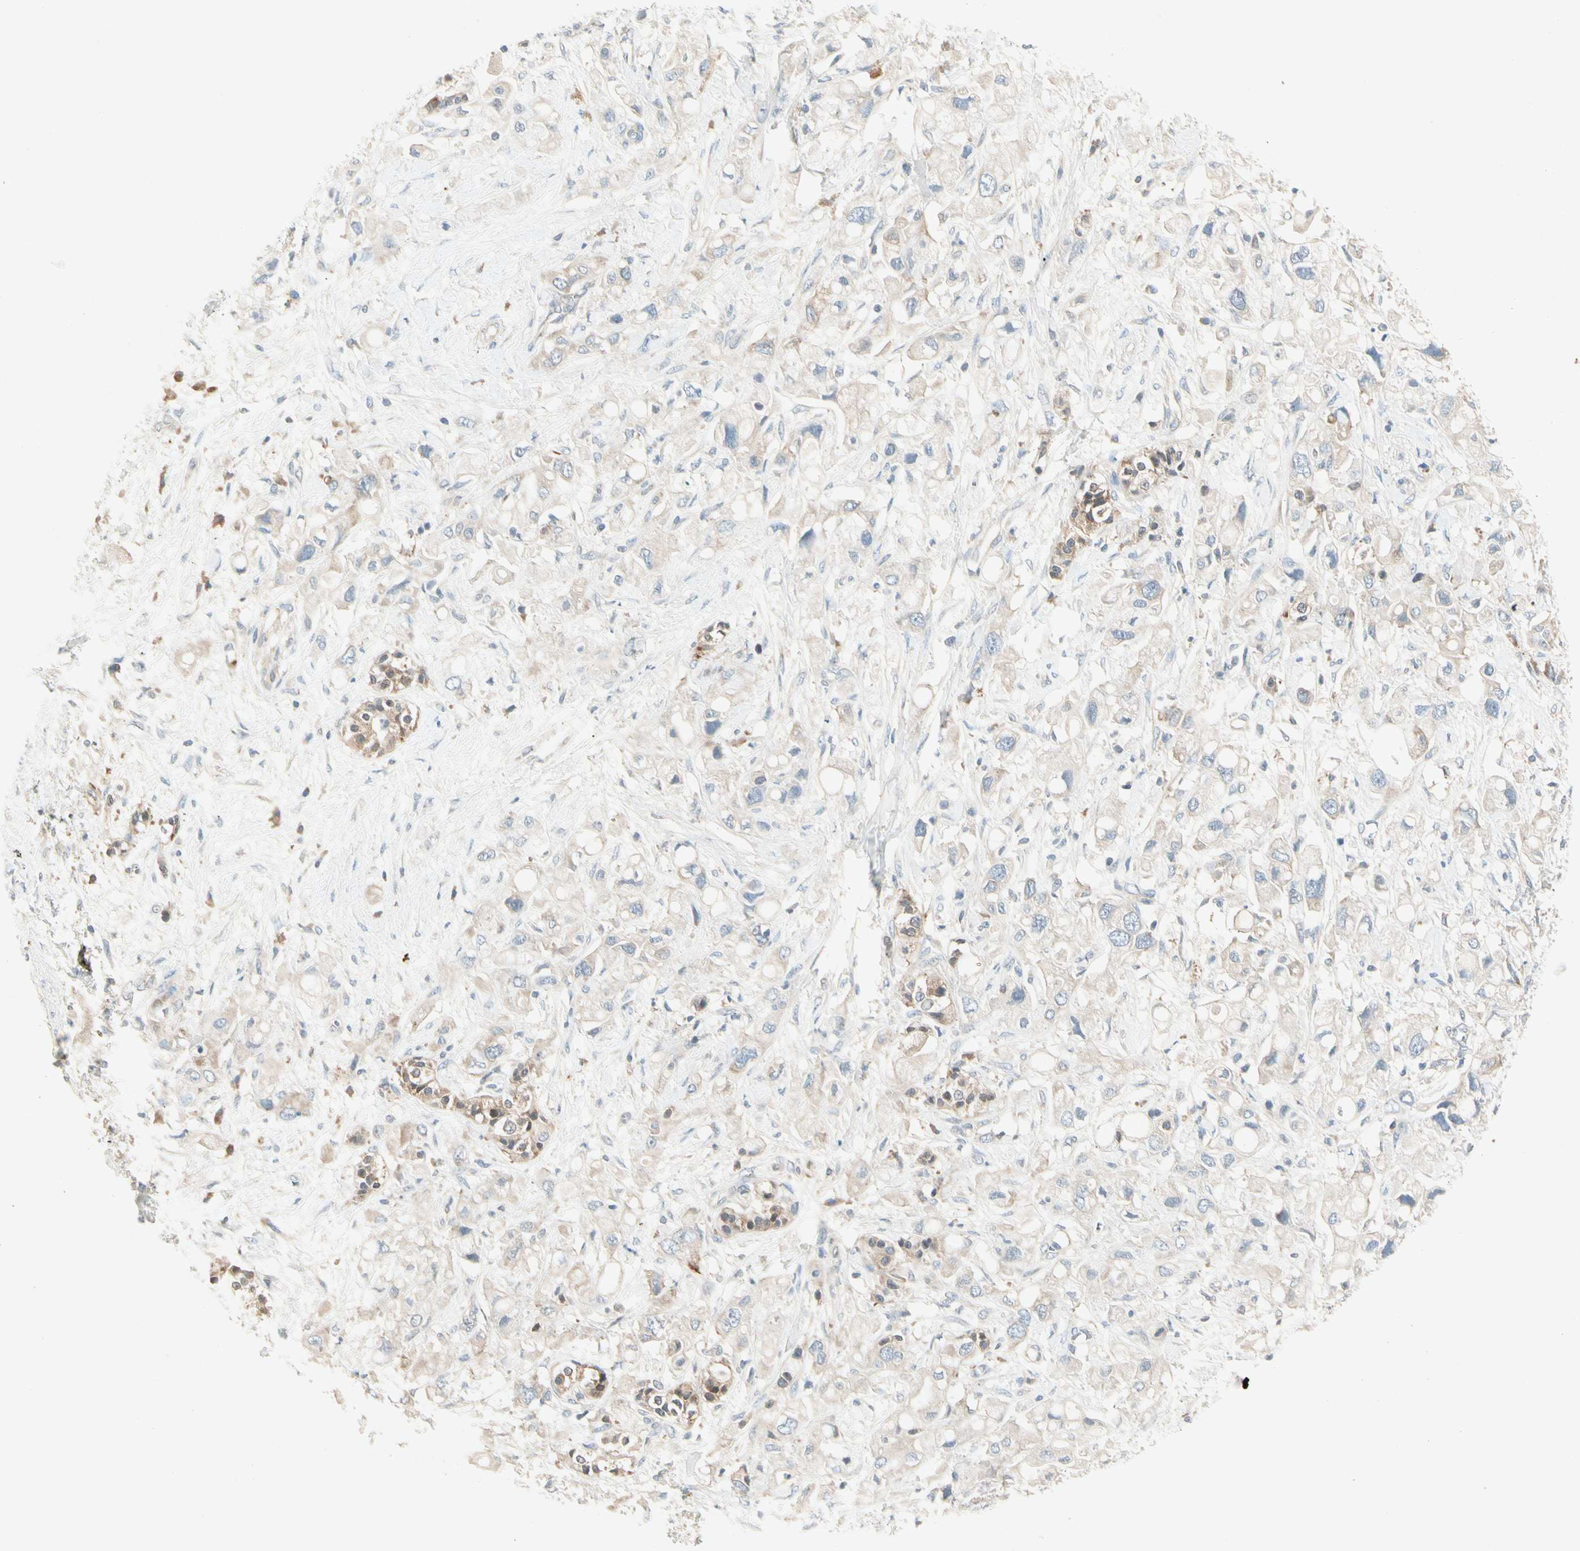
{"staining": {"intensity": "weak", "quantity": "25%-75%", "location": "cytoplasmic/membranous"}, "tissue": "pancreatic cancer", "cell_type": "Tumor cells", "image_type": "cancer", "snomed": [{"axis": "morphology", "description": "Adenocarcinoma, NOS"}, {"axis": "topography", "description": "Pancreas"}], "caption": "This image displays immunohistochemistry (IHC) staining of human pancreatic adenocarcinoma, with low weak cytoplasmic/membranous positivity in approximately 25%-75% of tumor cells.", "gene": "IL1R1", "patient": {"sex": "female", "age": 56}}